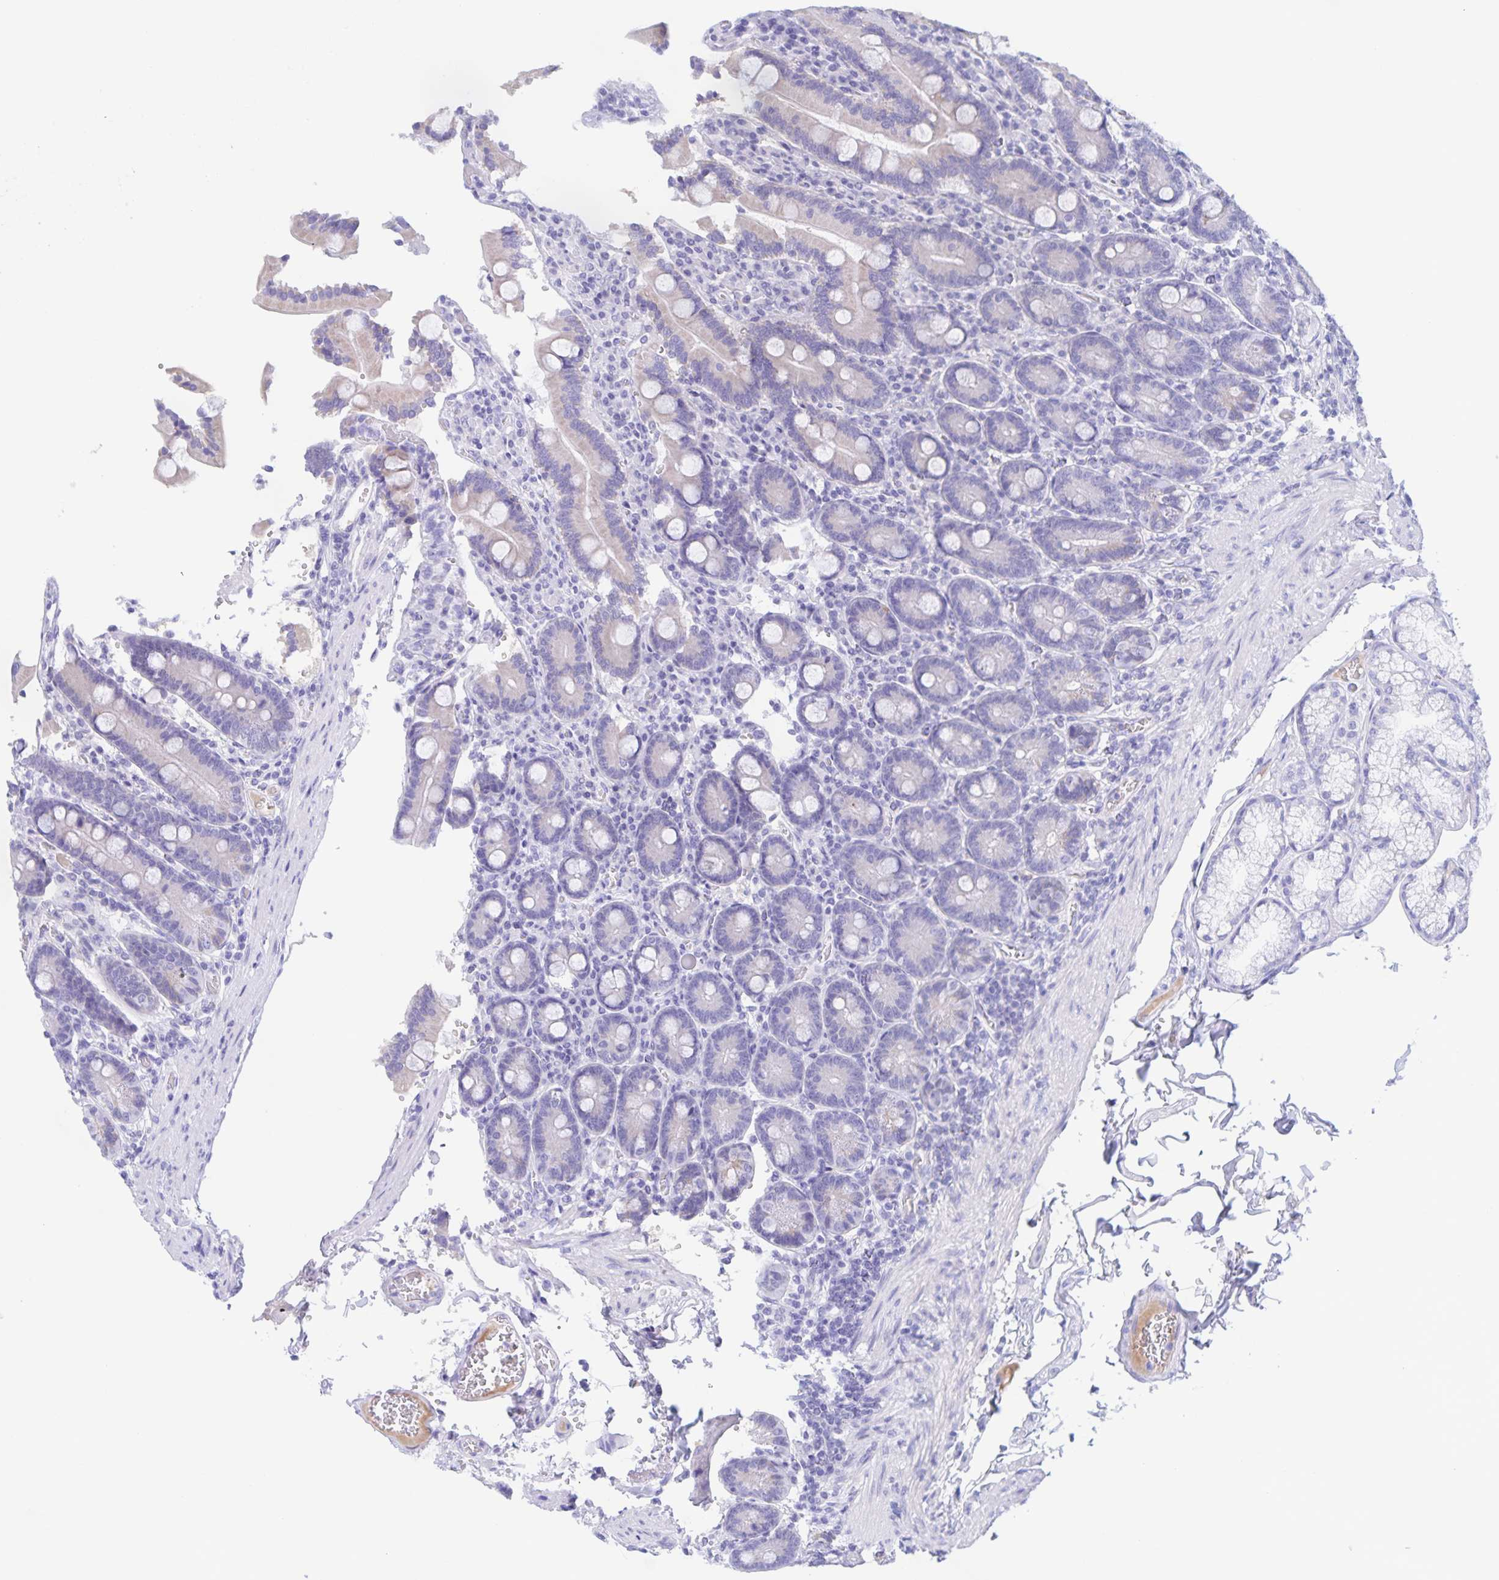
{"staining": {"intensity": "weak", "quantity": "<25%", "location": "cytoplasmic/membranous"}, "tissue": "duodenum", "cell_type": "Glandular cells", "image_type": "normal", "snomed": [{"axis": "morphology", "description": "Normal tissue, NOS"}, {"axis": "topography", "description": "Duodenum"}], "caption": "Immunohistochemistry (IHC) micrograph of normal duodenum stained for a protein (brown), which displays no expression in glandular cells.", "gene": "CATSPER4", "patient": {"sex": "female", "age": 62}}